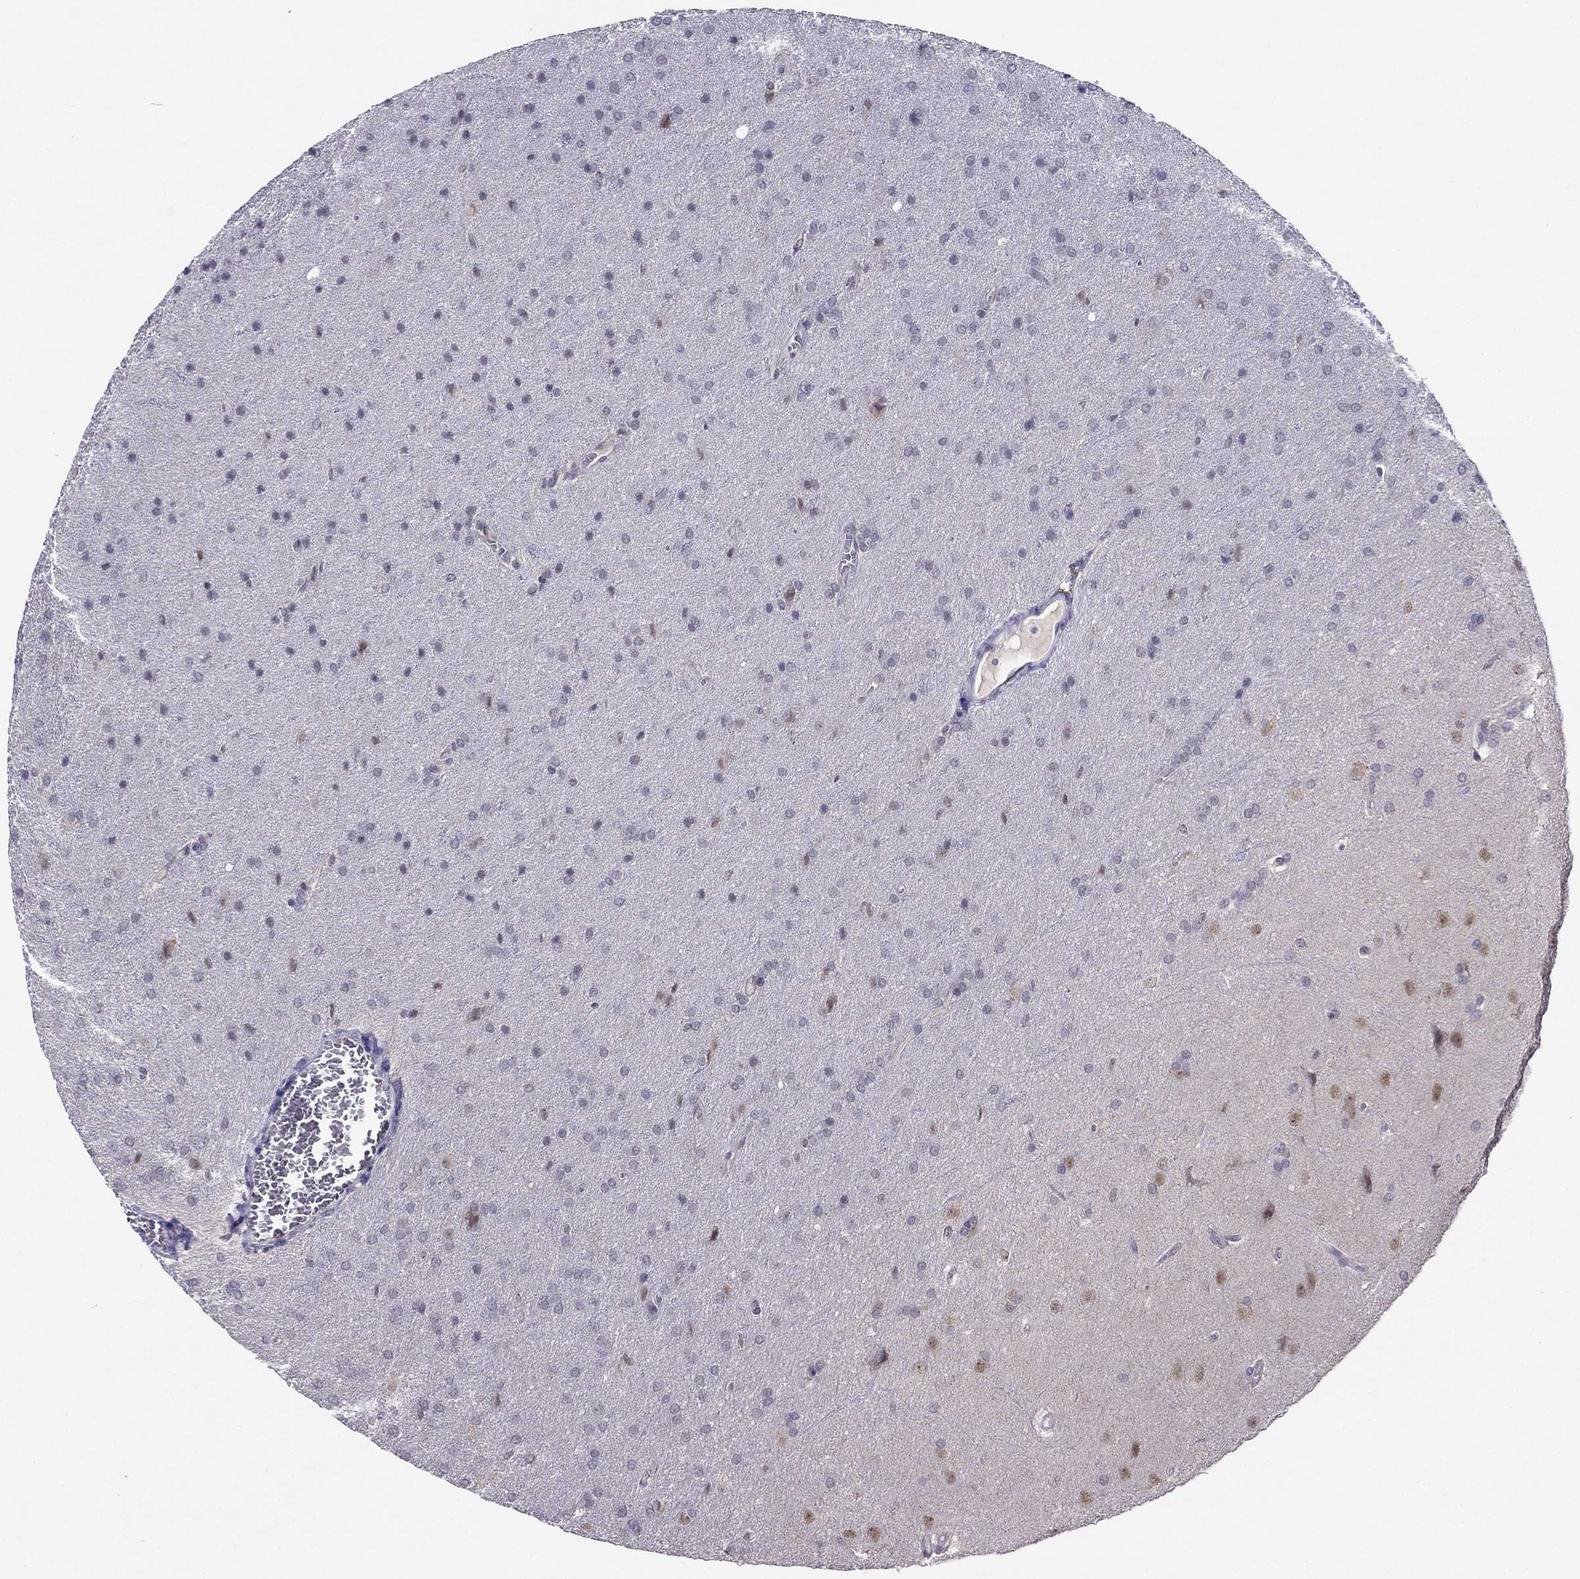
{"staining": {"intensity": "negative", "quantity": "none", "location": "none"}, "tissue": "glioma", "cell_type": "Tumor cells", "image_type": "cancer", "snomed": [{"axis": "morphology", "description": "Glioma, malignant, Low grade"}, {"axis": "topography", "description": "Brain"}], "caption": "An image of human malignant glioma (low-grade) is negative for staining in tumor cells. (DAB IHC with hematoxylin counter stain).", "gene": "MYO3B", "patient": {"sex": "female", "age": 32}}